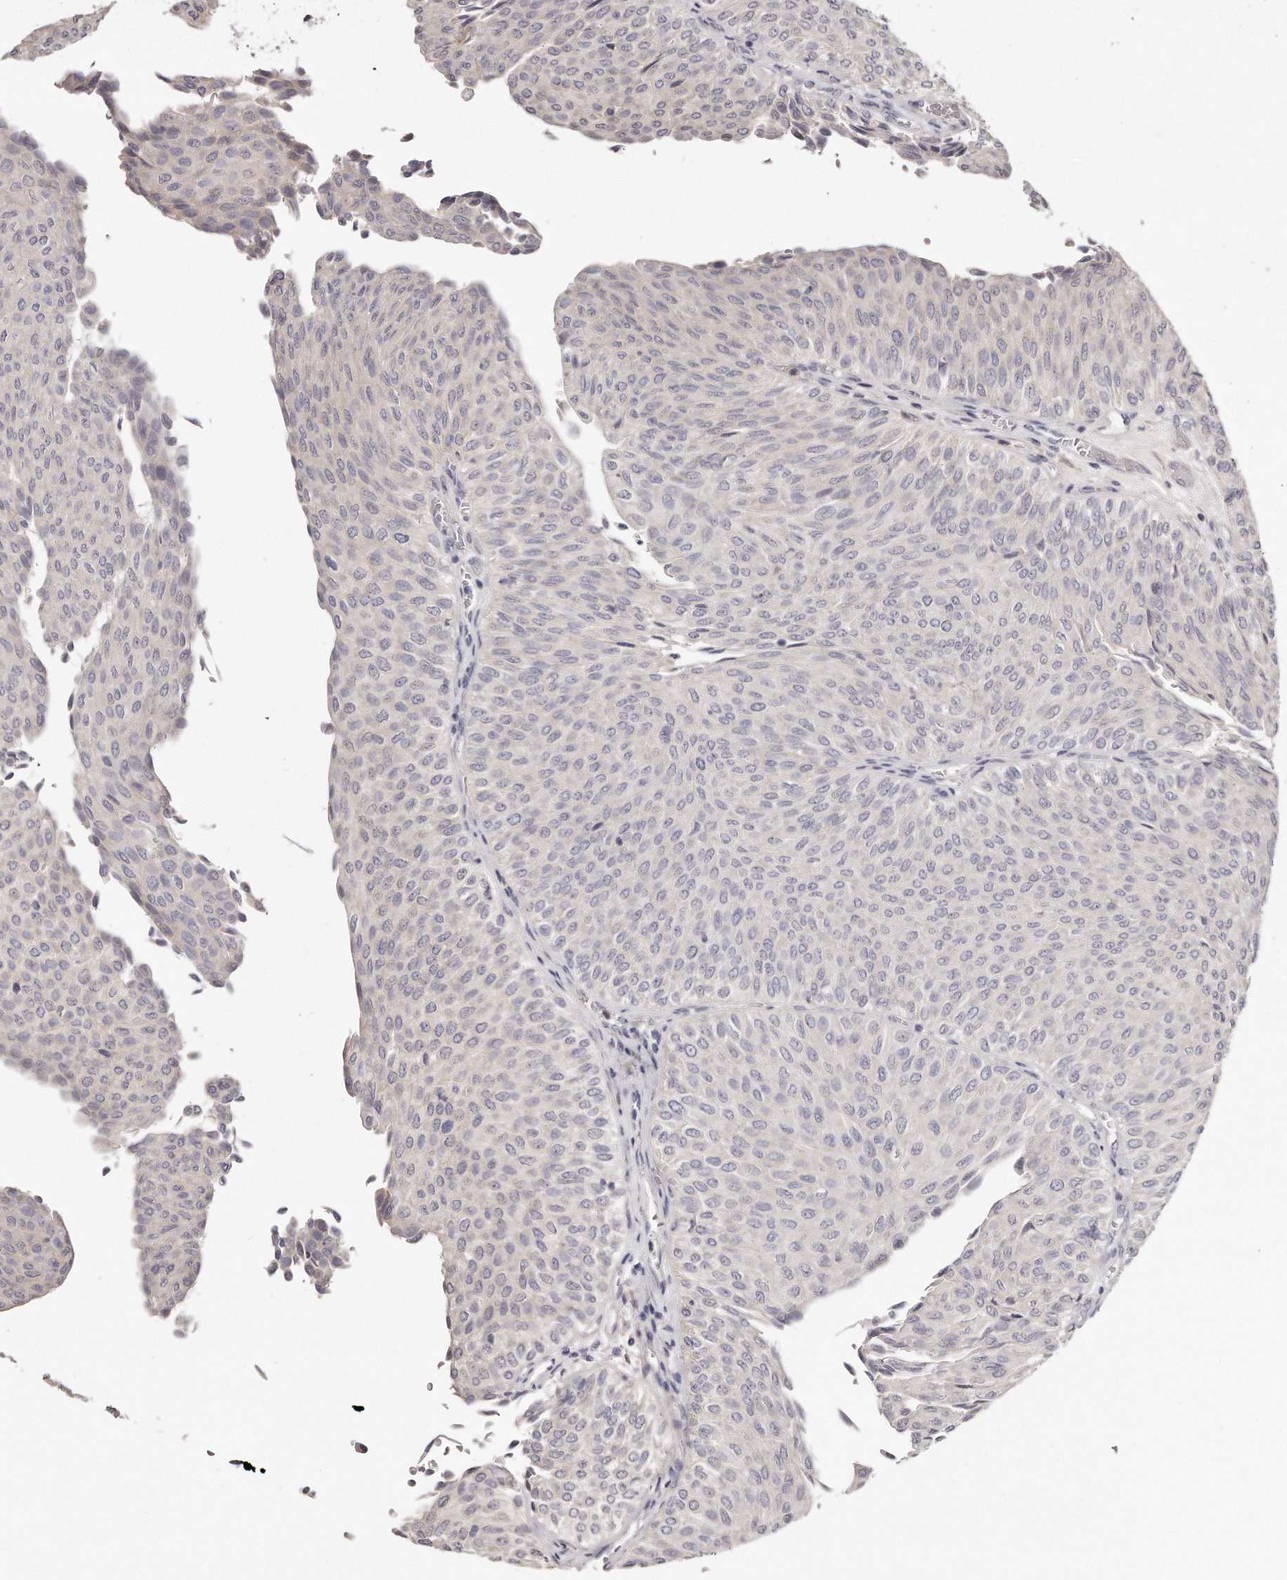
{"staining": {"intensity": "negative", "quantity": "none", "location": "none"}, "tissue": "urothelial cancer", "cell_type": "Tumor cells", "image_type": "cancer", "snomed": [{"axis": "morphology", "description": "Urothelial carcinoma, Low grade"}, {"axis": "topography", "description": "Urinary bladder"}], "caption": "Urothelial carcinoma (low-grade) stained for a protein using immunohistochemistry (IHC) exhibits no positivity tumor cells.", "gene": "TTLL4", "patient": {"sex": "male", "age": 78}}